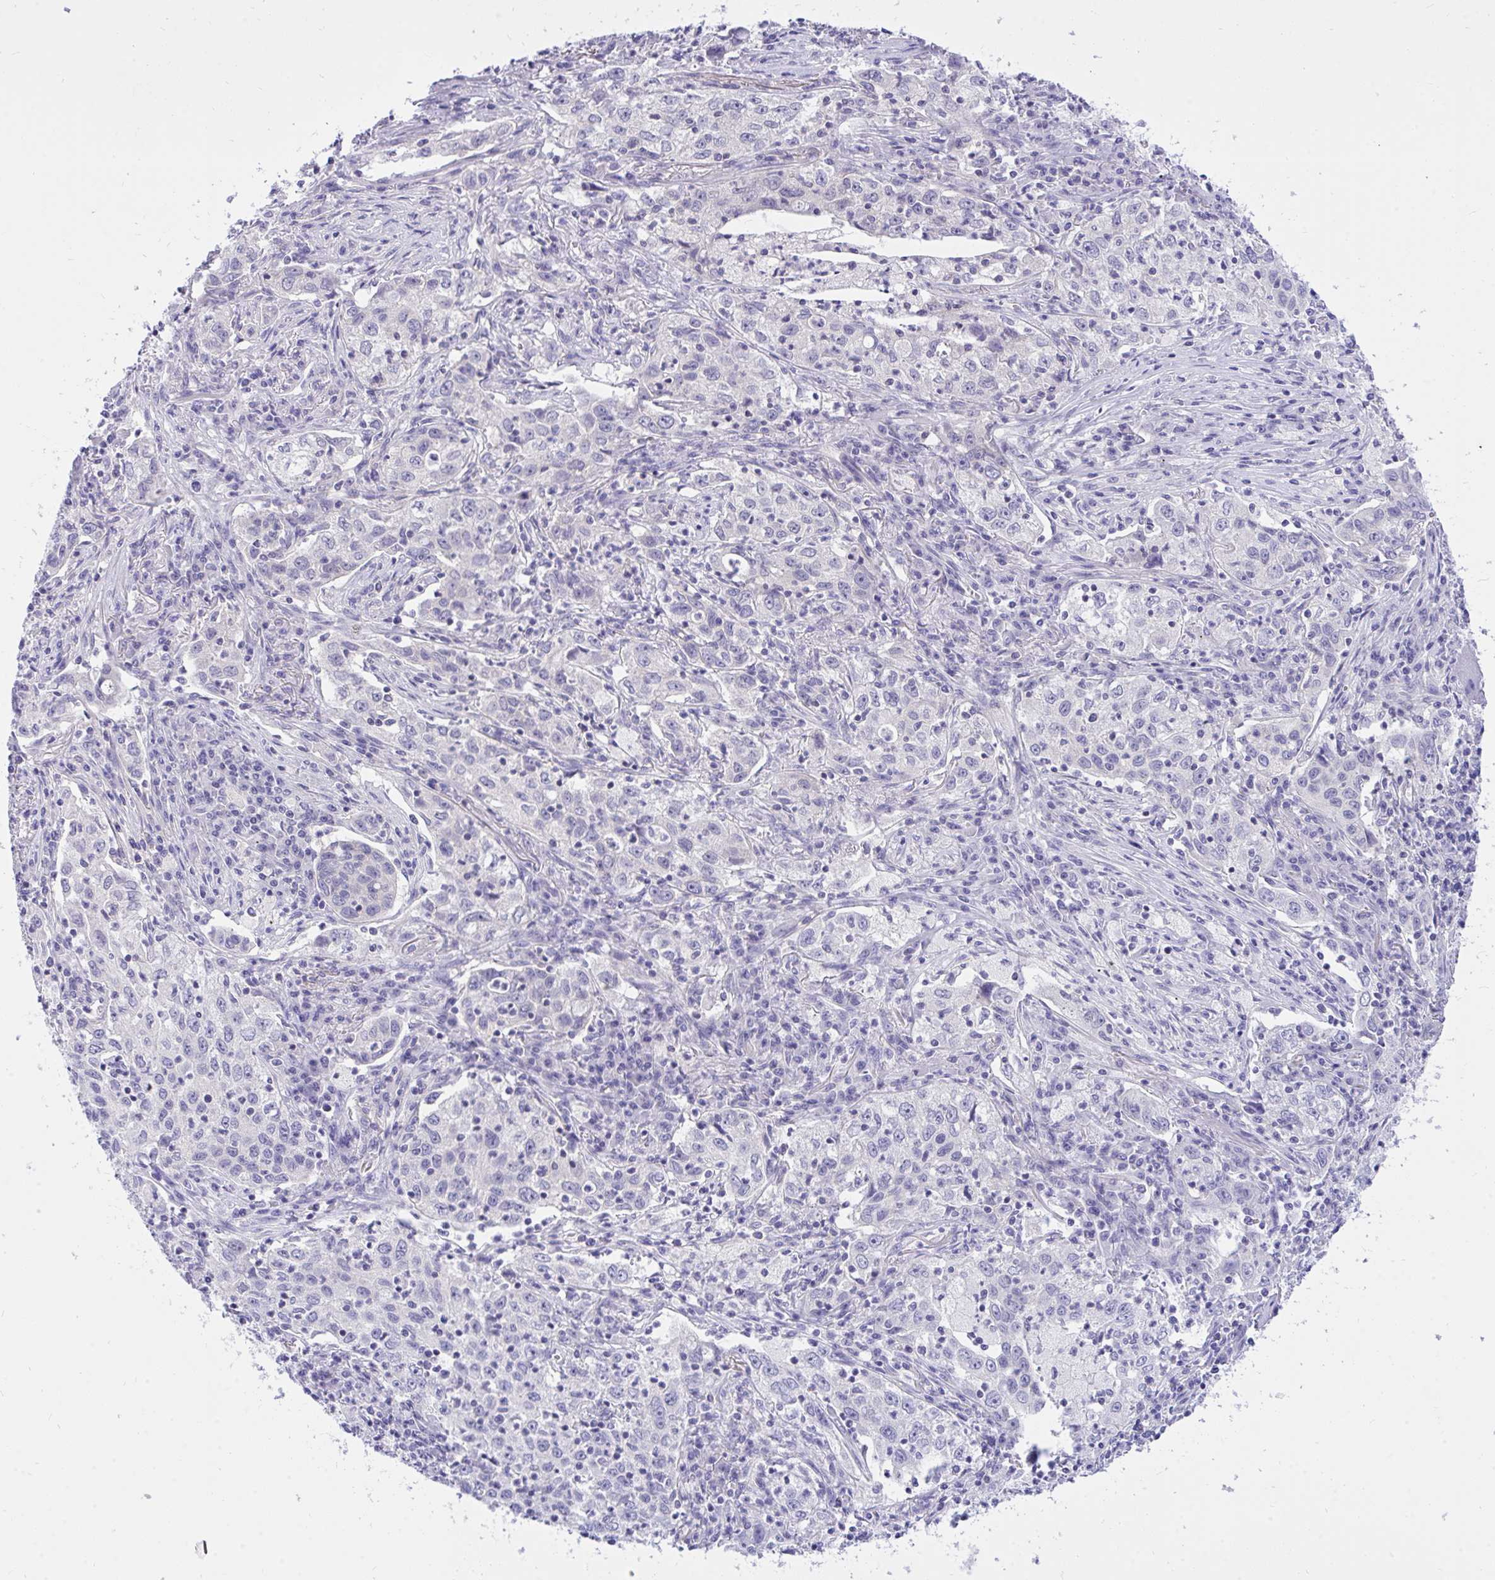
{"staining": {"intensity": "negative", "quantity": "none", "location": "none"}, "tissue": "lung cancer", "cell_type": "Tumor cells", "image_type": "cancer", "snomed": [{"axis": "morphology", "description": "Squamous cell carcinoma, NOS"}, {"axis": "topography", "description": "Lung"}], "caption": "The immunohistochemistry (IHC) micrograph has no significant staining in tumor cells of lung cancer (squamous cell carcinoma) tissue.", "gene": "TLN2", "patient": {"sex": "male", "age": 71}}